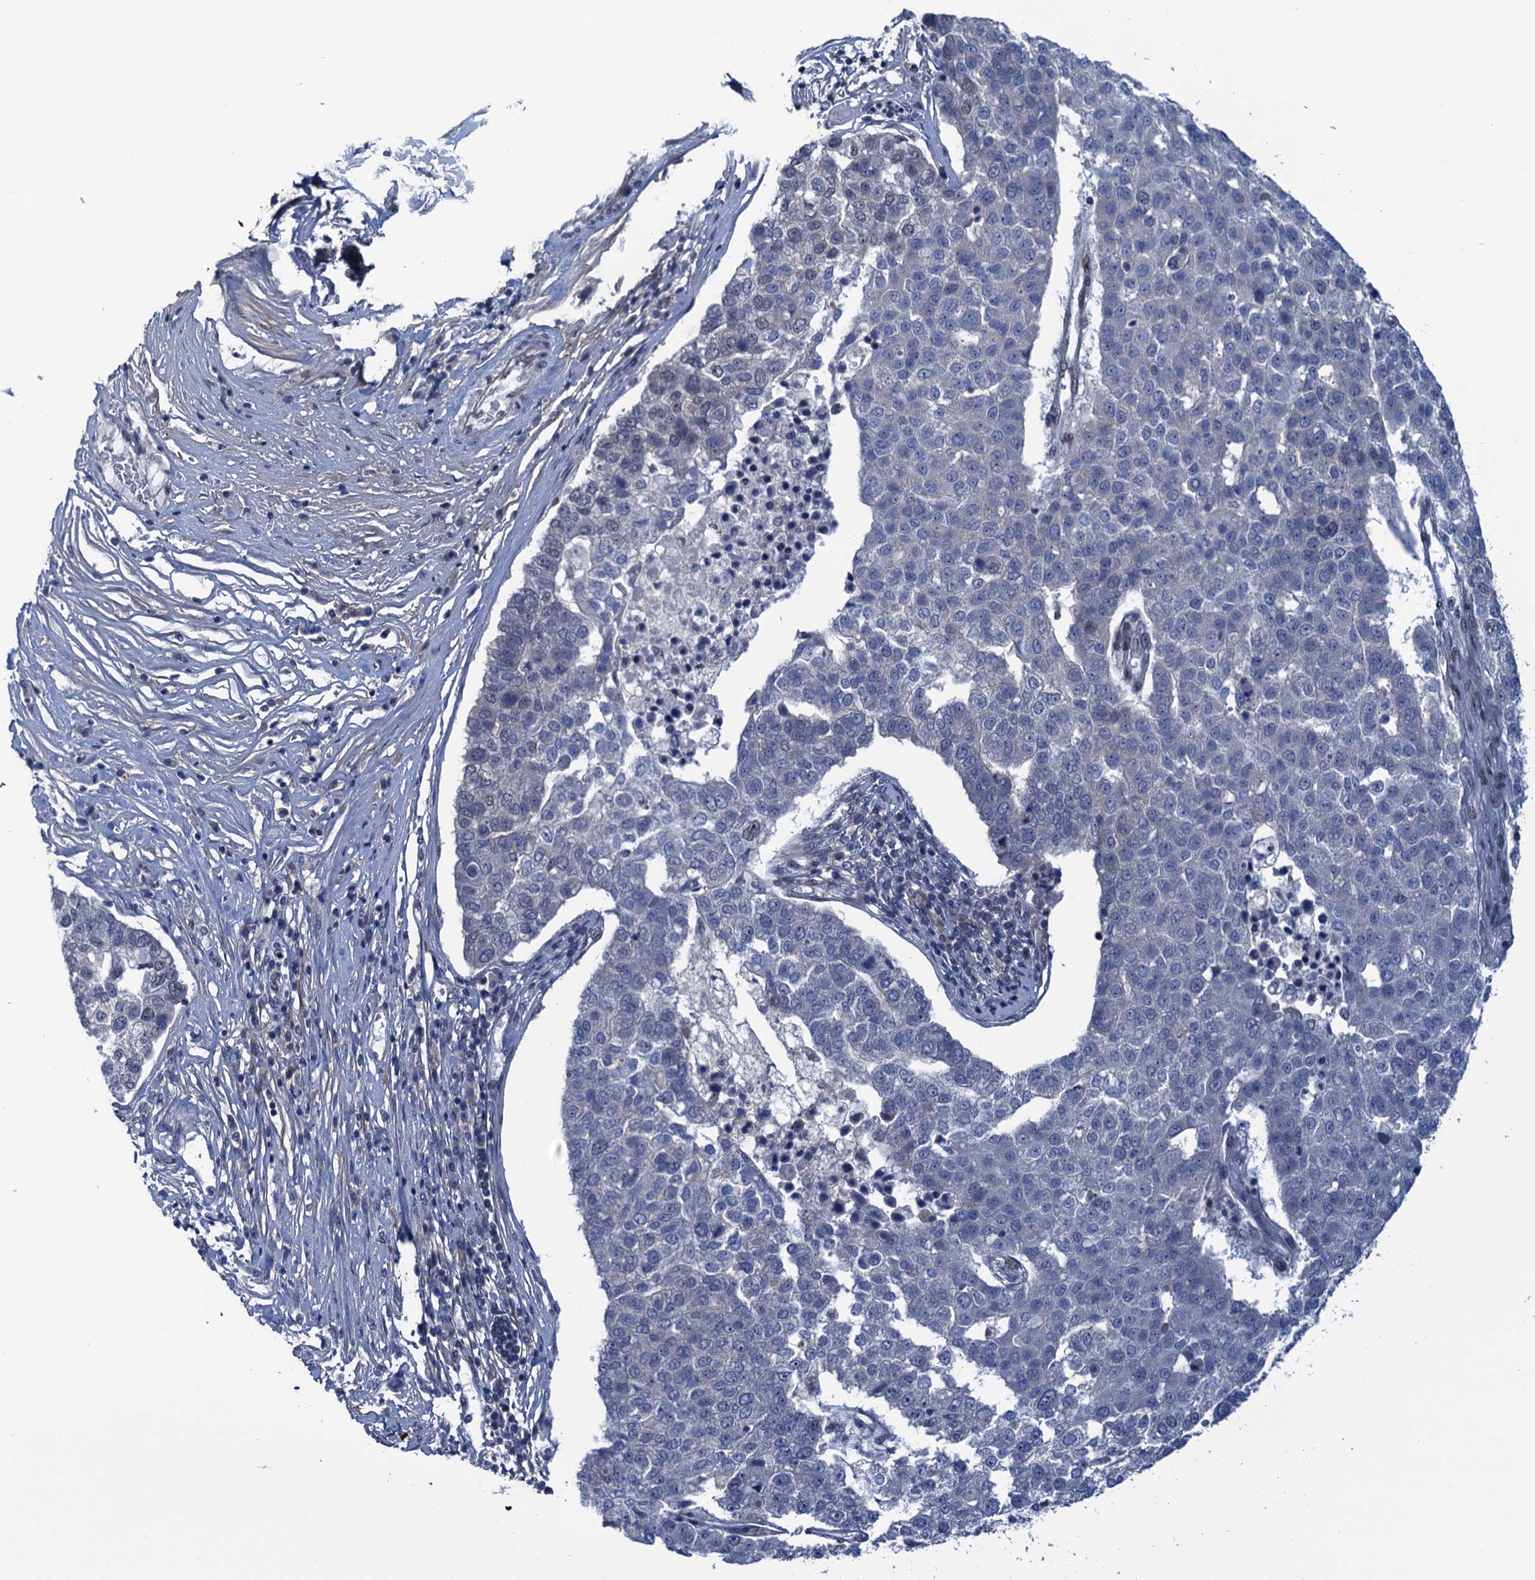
{"staining": {"intensity": "negative", "quantity": "none", "location": "none"}, "tissue": "pancreatic cancer", "cell_type": "Tumor cells", "image_type": "cancer", "snomed": [{"axis": "morphology", "description": "Adenocarcinoma, NOS"}, {"axis": "topography", "description": "Pancreas"}], "caption": "This is an immunohistochemistry (IHC) histopathology image of human pancreatic cancer (adenocarcinoma). There is no staining in tumor cells.", "gene": "SAE1", "patient": {"sex": "female", "age": 61}}